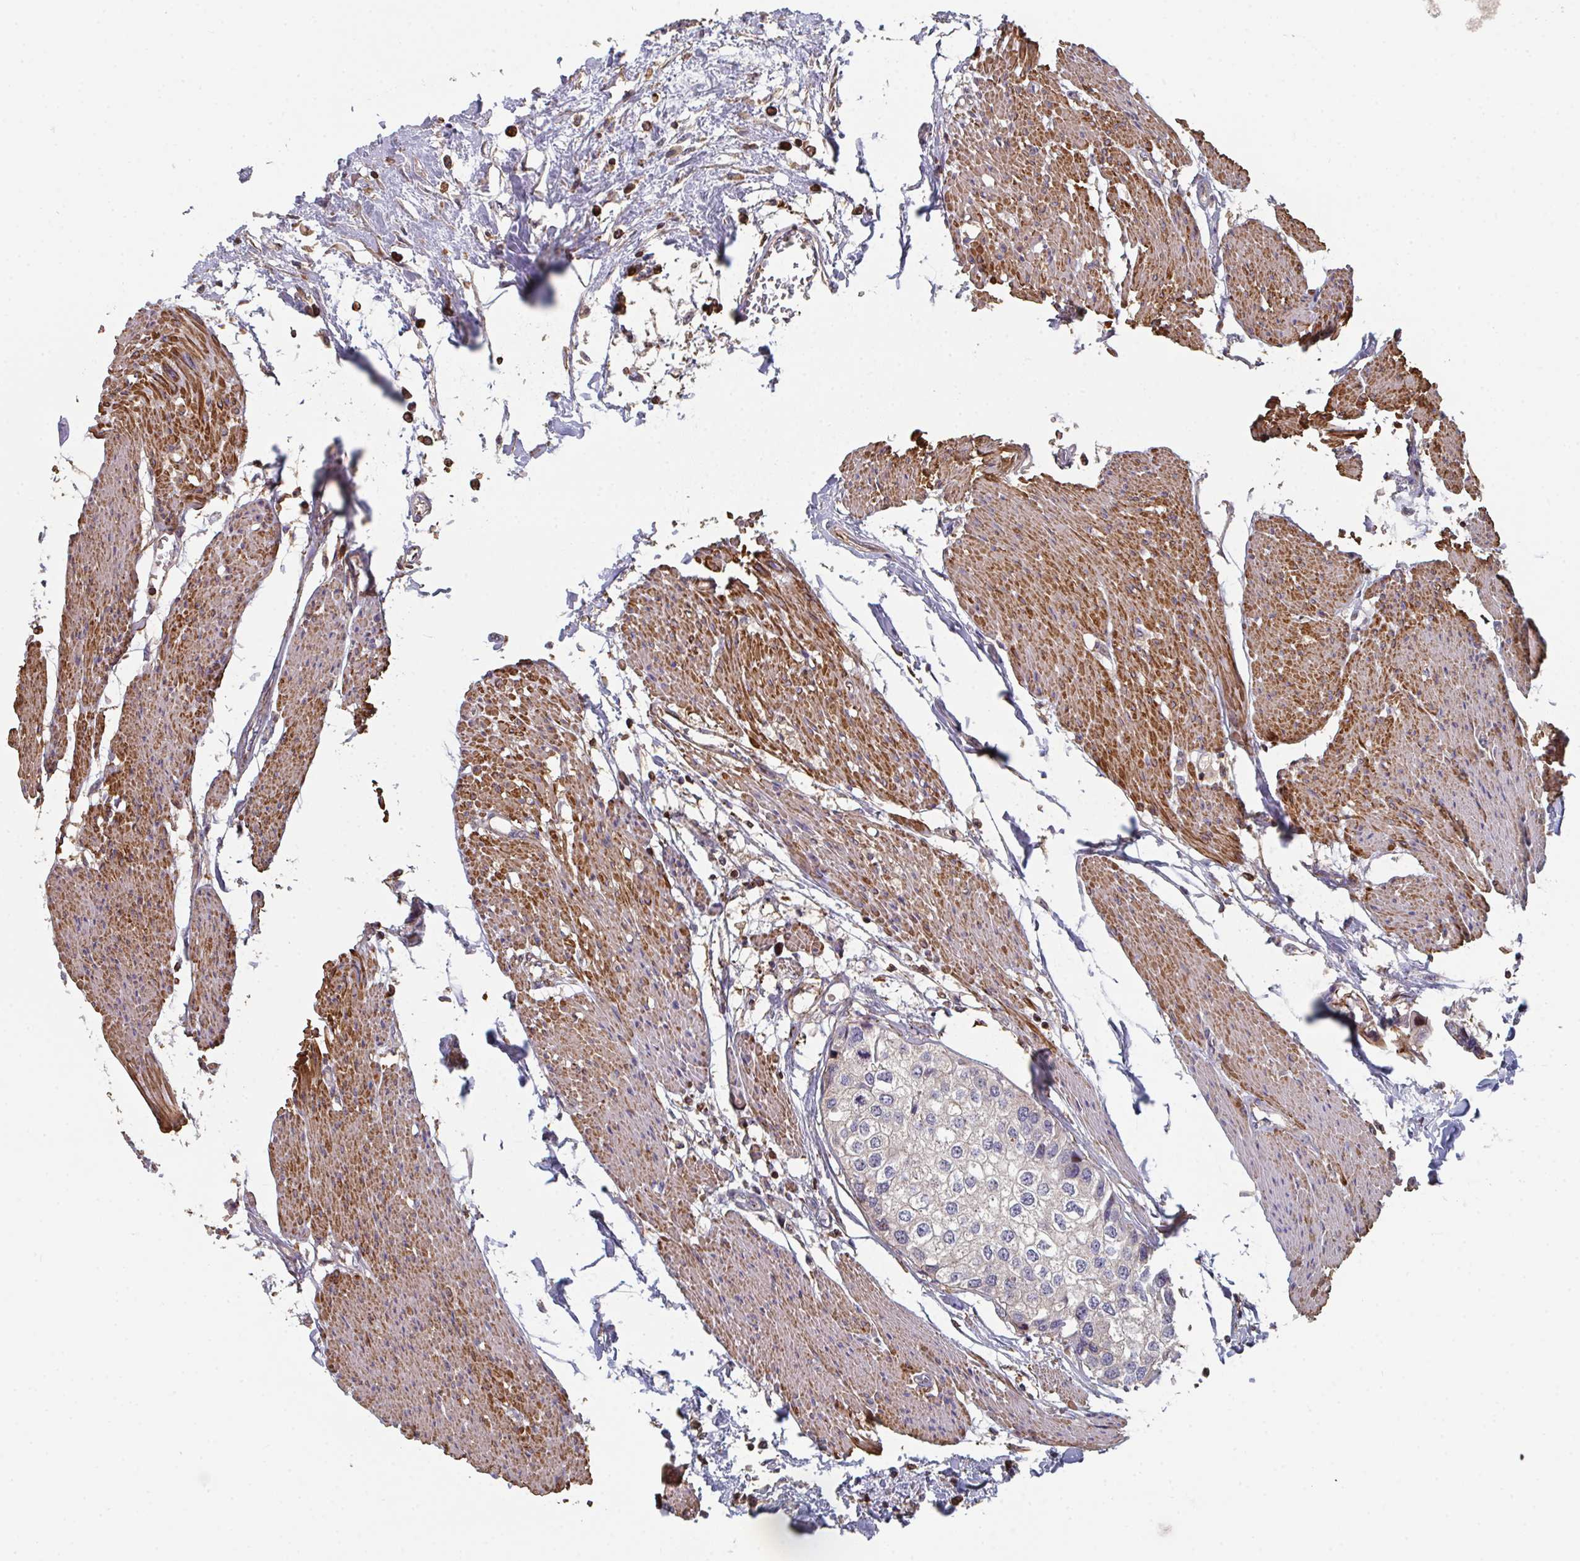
{"staining": {"intensity": "negative", "quantity": "none", "location": "none"}, "tissue": "urothelial cancer", "cell_type": "Tumor cells", "image_type": "cancer", "snomed": [{"axis": "morphology", "description": "Urothelial carcinoma, High grade"}, {"axis": "topography", "description": "Urinary bladder"}], "caption": "Tumor cells are negative for protein expression in human urothelial cancer. Nuclei are stained in blue.", "gene": "FZD2", "patient": {"sex": "male", "age": 64}}